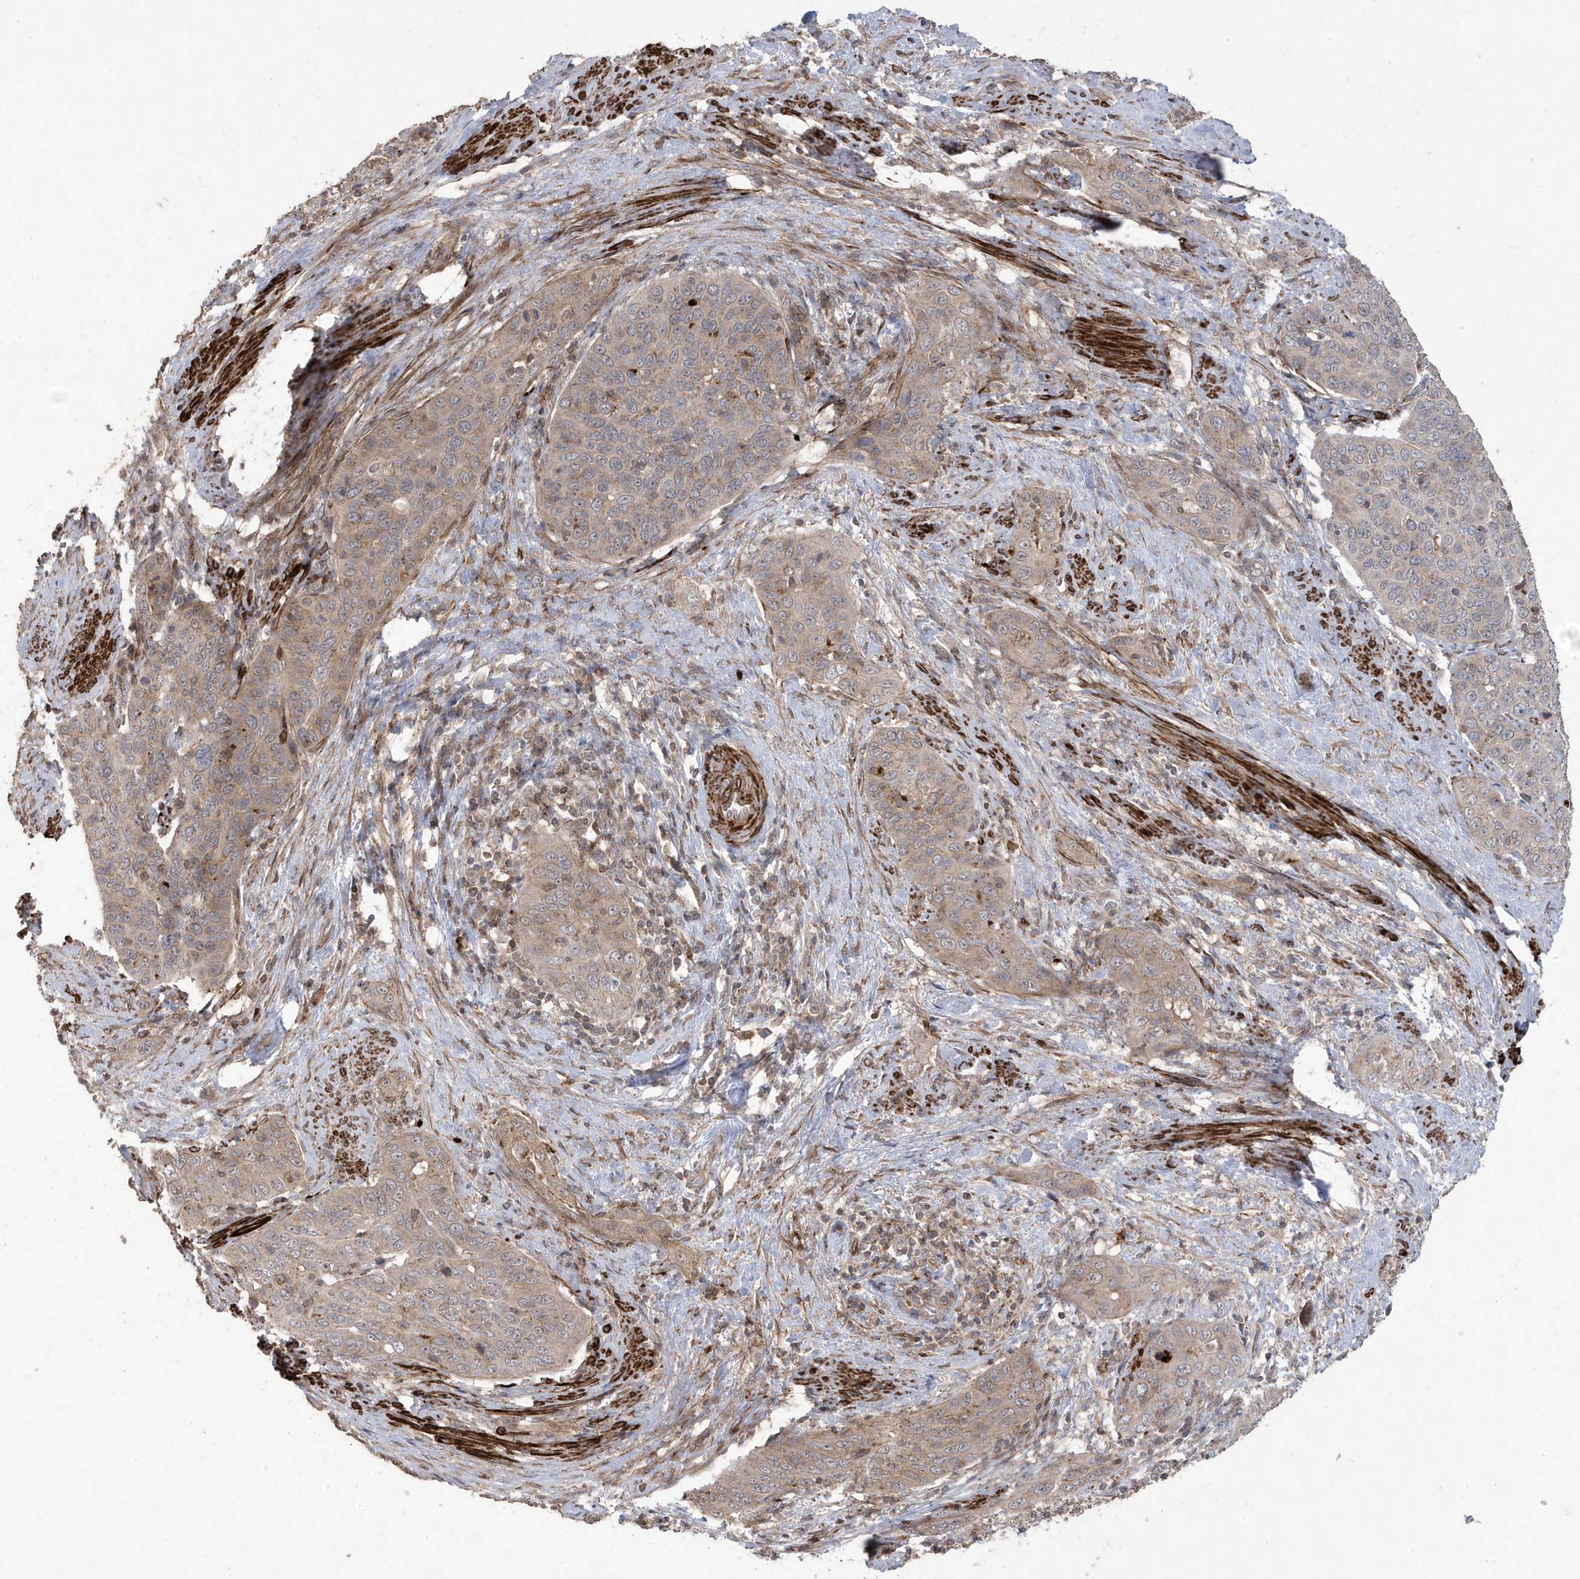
{"staining": {"intensity": "weak", "quantity": "25%-75%", "location": "cytoplasmic/membranous"}, "tissue": "cervical cancer", "cell_type": "Tumor cells", "image_type": "cancer", "snomed": [{"axis": "morphology", "description": "Squamous cell carcinoma, NOS"}, {"axis": "topography", "description": "Cervix"}], "caption": "A histopathology image of squamous cell carcinoma (cervical) stained for a protein shows weak cytoplasmic/membranous brown staining in tumor cells.", "gene": "CETN3", "patient": {"sex": "female", "age": 60}}